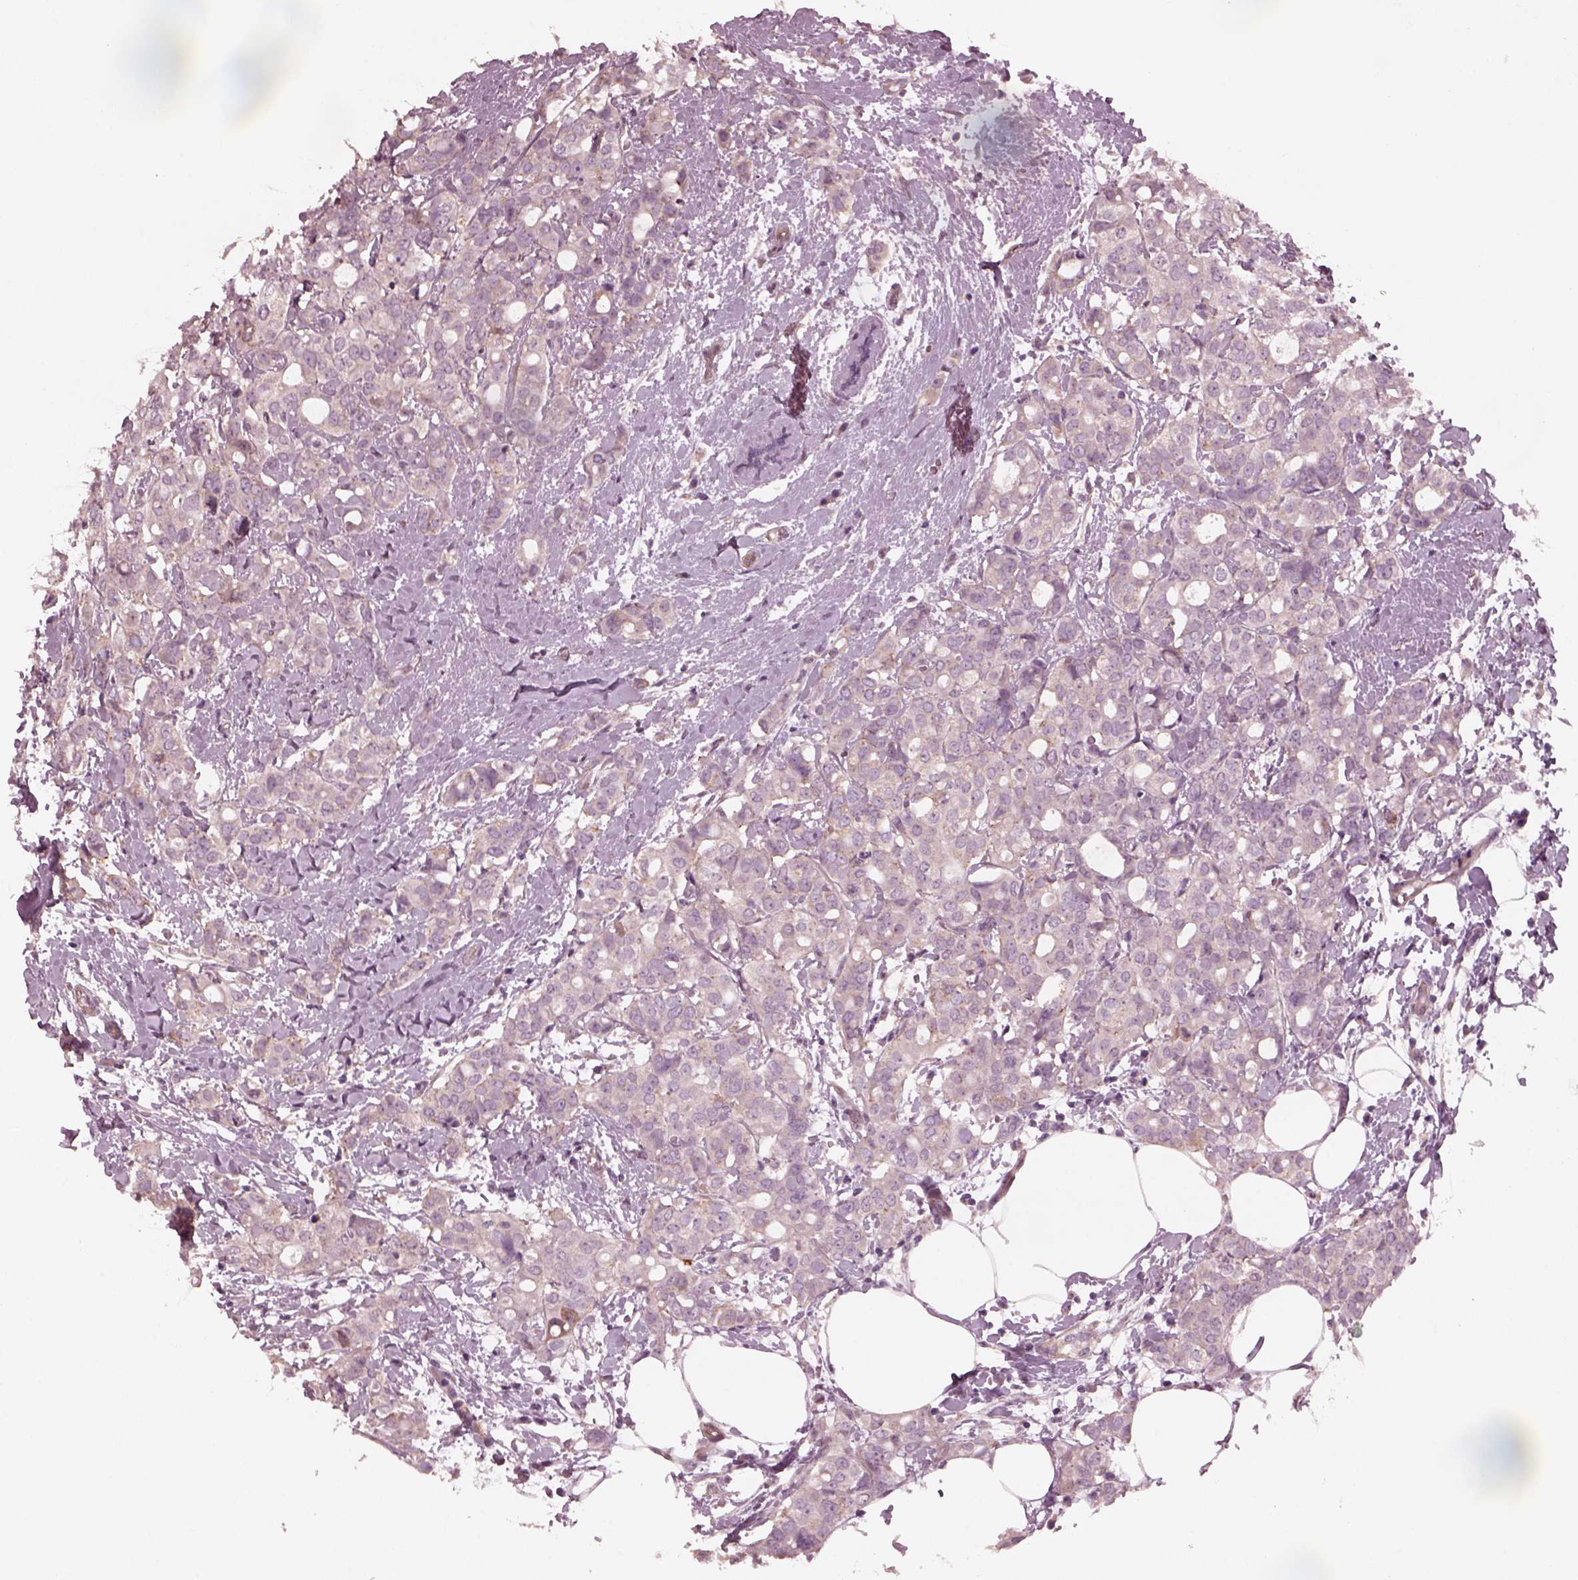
{"staining": {"intensity": "weak", "quantity": ">75%", "location": "cytoplasmic/membranous"}, "tissue": "breast cancer", "cell_type": "Tumor cells", "image_type": "cancer", "snomed": [{"axis": "morphology", "description": "Duct carcinoma"}, {"axis": "topography", "description": "Breast"}], "caption": "Breast cancer stained for a protein (brown) reveals weak cytoplasmic/membranous positive expression in approximately >75% of tumor cells.", "gene": "KIF6", "patient": {"sex": "female", "age": 40}}